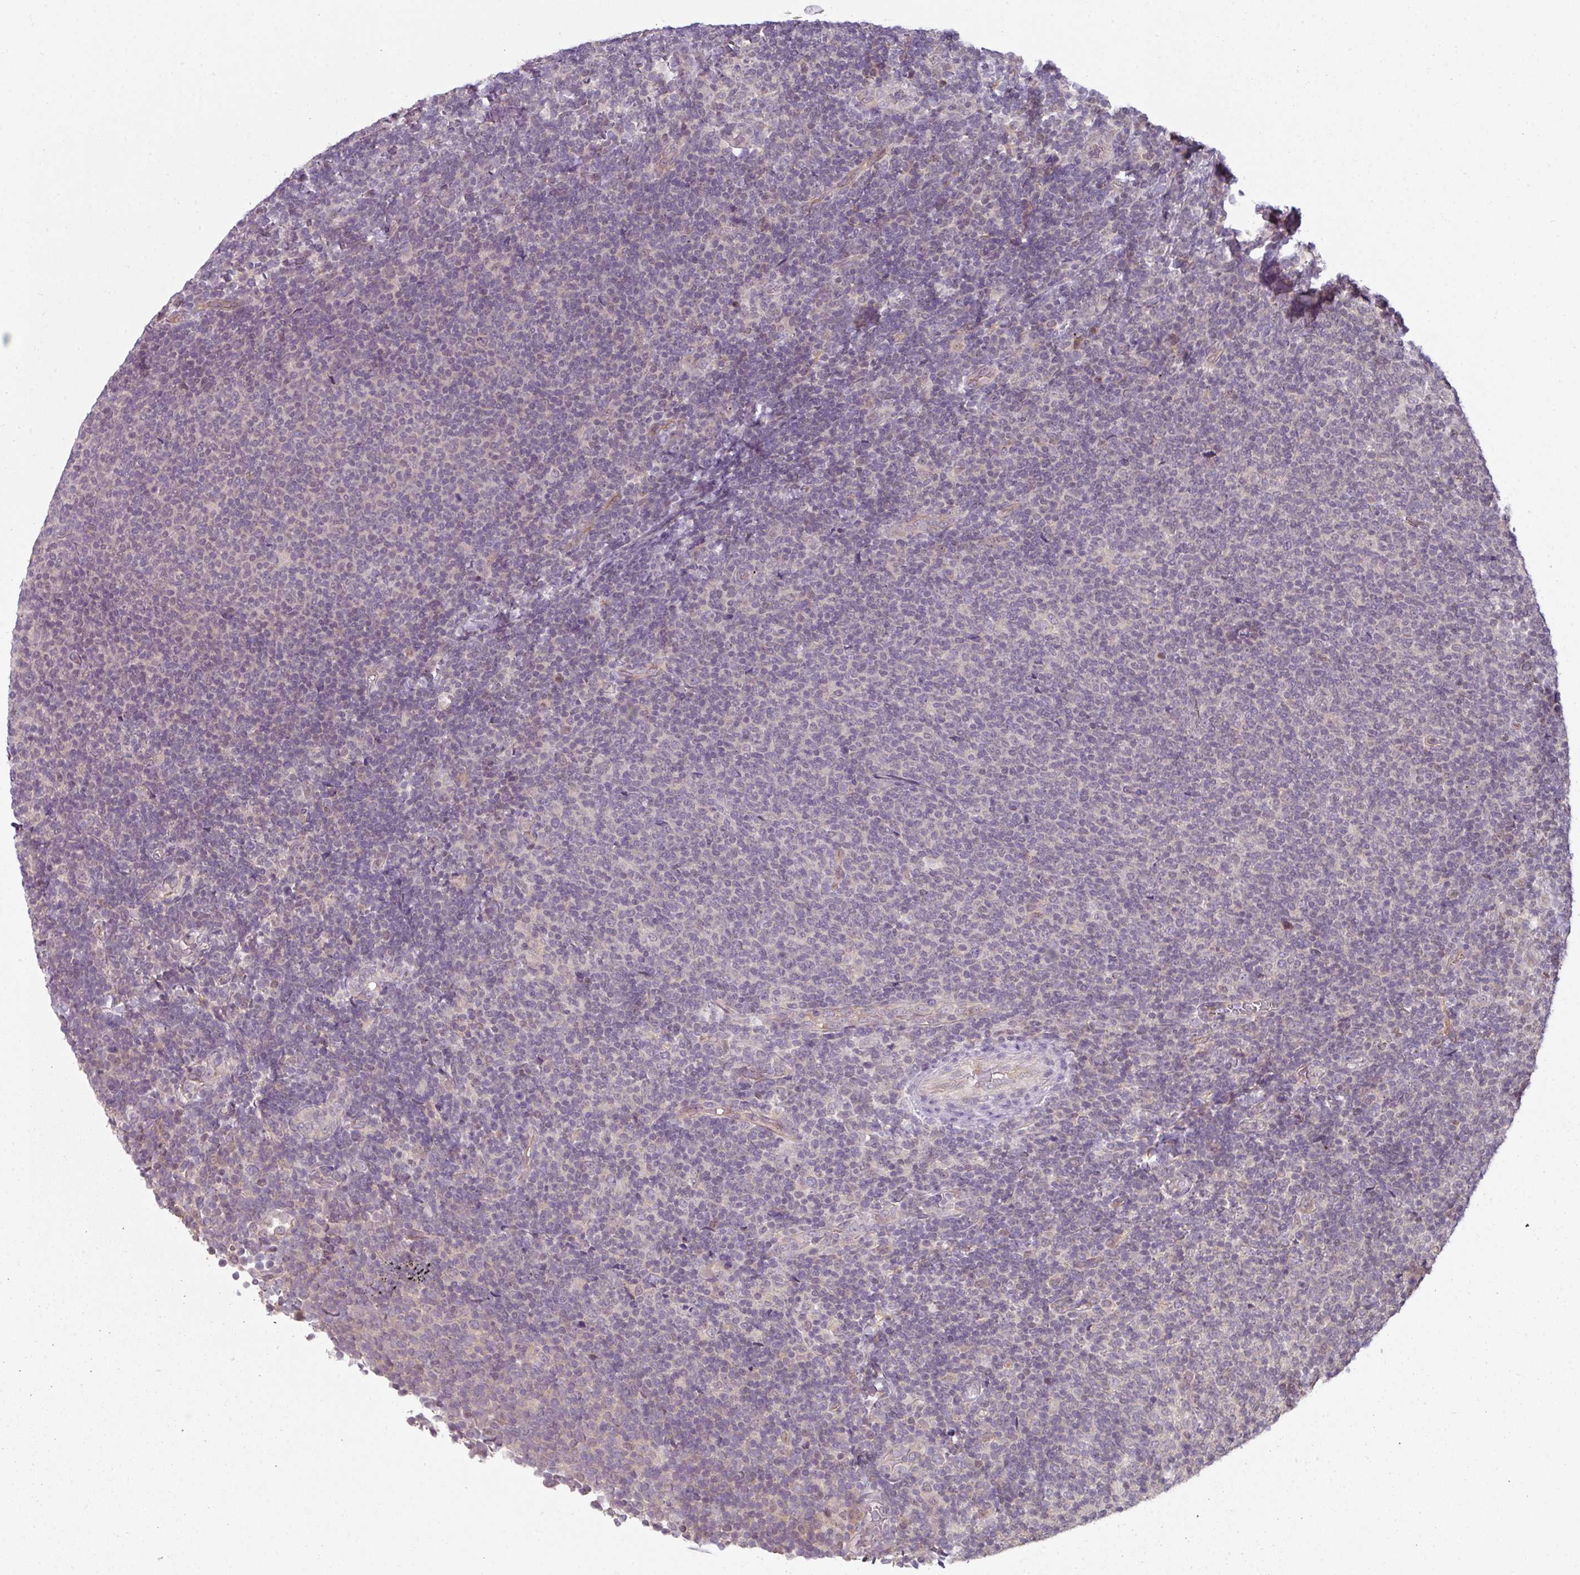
{"staining": {"intensity": "negative", "quantity": "none", "location": "none"}, "tissue": "lymphoma", "cell_type": "Tumor cells", "image_type": "cancer", "snomed": [{"axis": "morphology", "description": "Malignant lymphoma, non-Hodgkin's type, Low grade"}, {"axis": "topography", "description": "Lymph node"}], "caption": "Tumor cells are negative for protein expression in human lymphoma.", "gene": "C19orf33", "patient": {"sex": "male", "age": 52}}